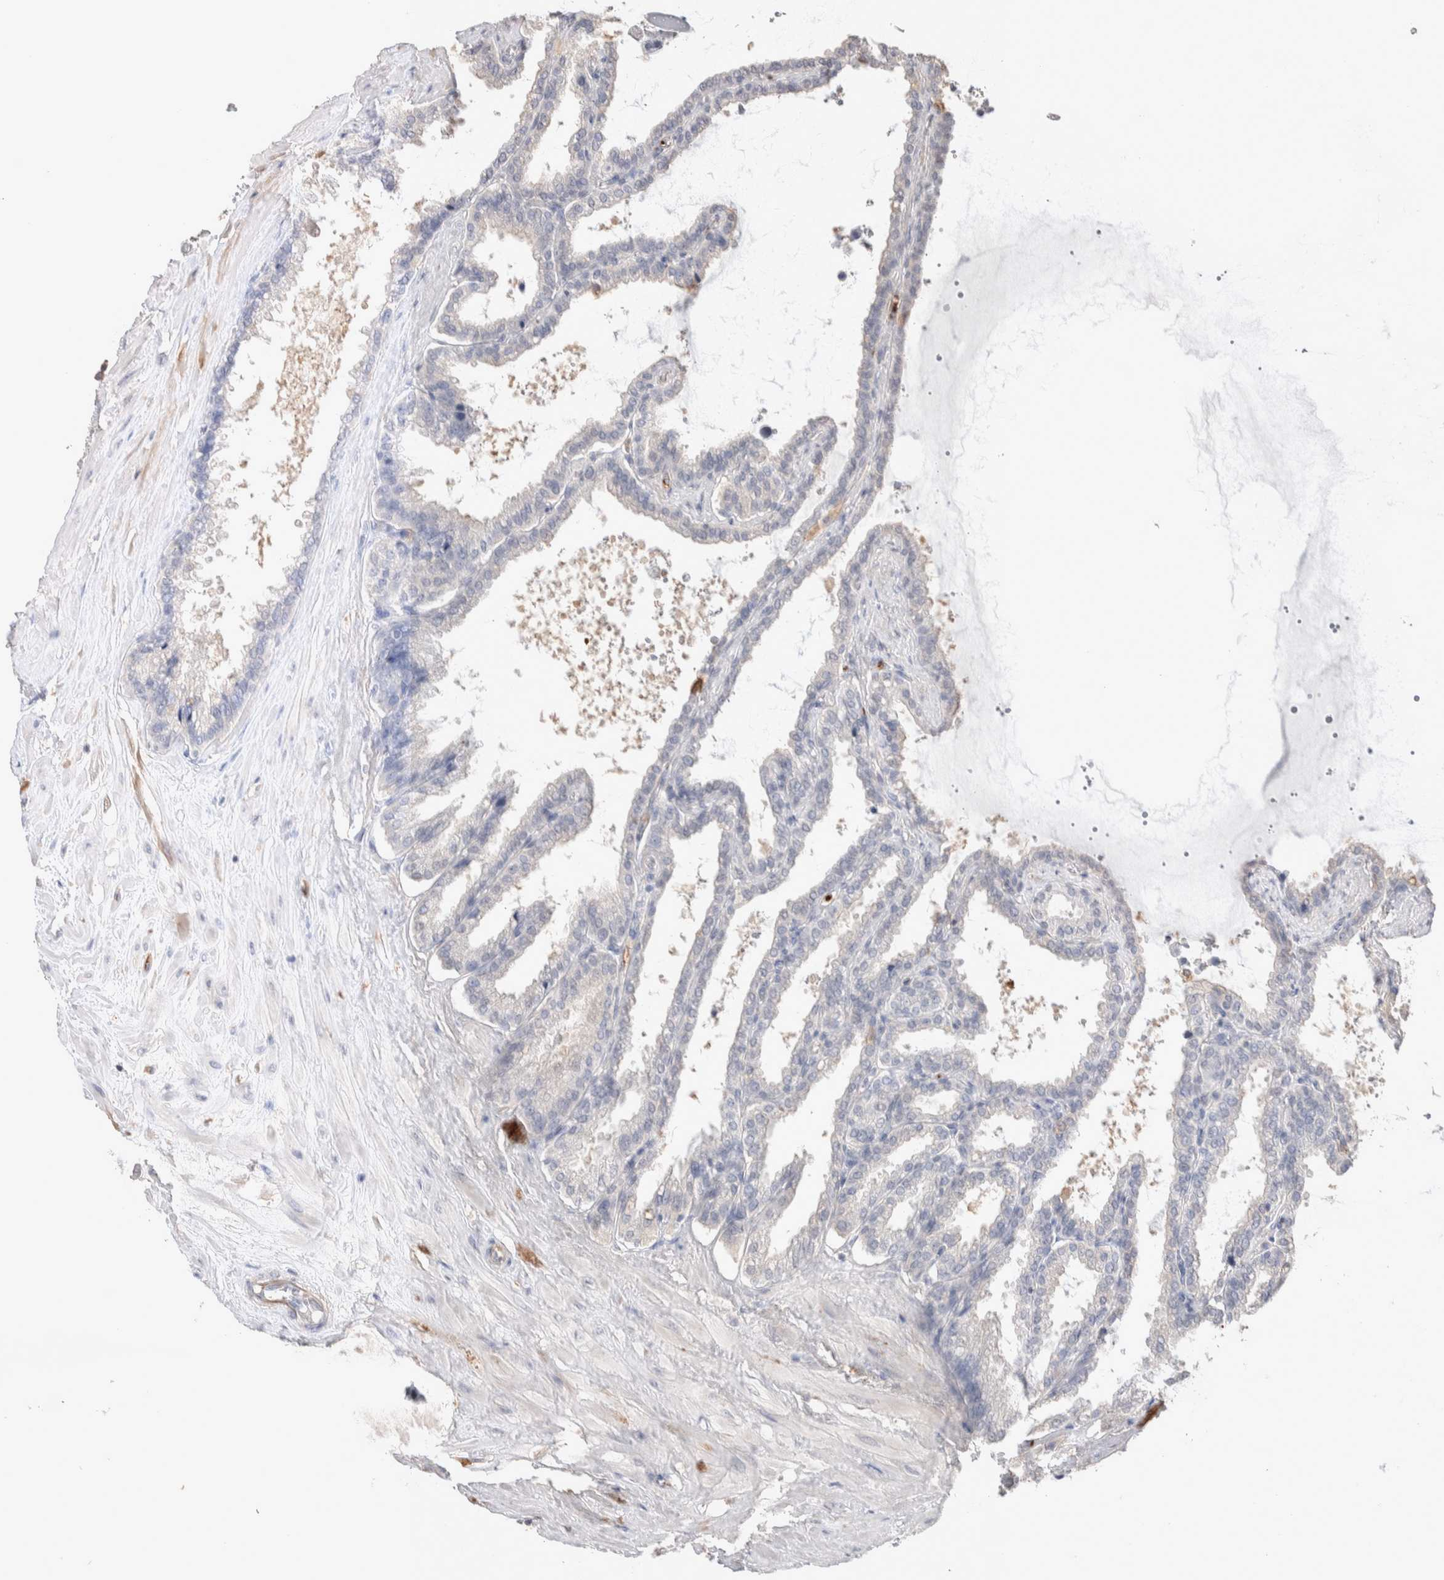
{"staining": {"intensity": "weak", "quantity": "<25%", "location": "cytoplasmic/membranous,nuclear"}, "tissue": "seminal vesicle", "cell_type": "Glandular cells", "image_type": "normal", "snomed": [{"axis": "morphology", "description": "Normal tissue, NOS"}, {"axis": "topography", "description": "Seminal veicle"}], "caption": "IHC of unremarkable seminal vesicle exhibits no positivity in glandular cells. (Stains: DAB (3,3'-diaminobenzidine) IHC with hematoxylin counter stain, Microscopy: brightfield microscopy at high magnification).", "gene": "FFAR2", "patient": {"sex": "male", "age": 46}}